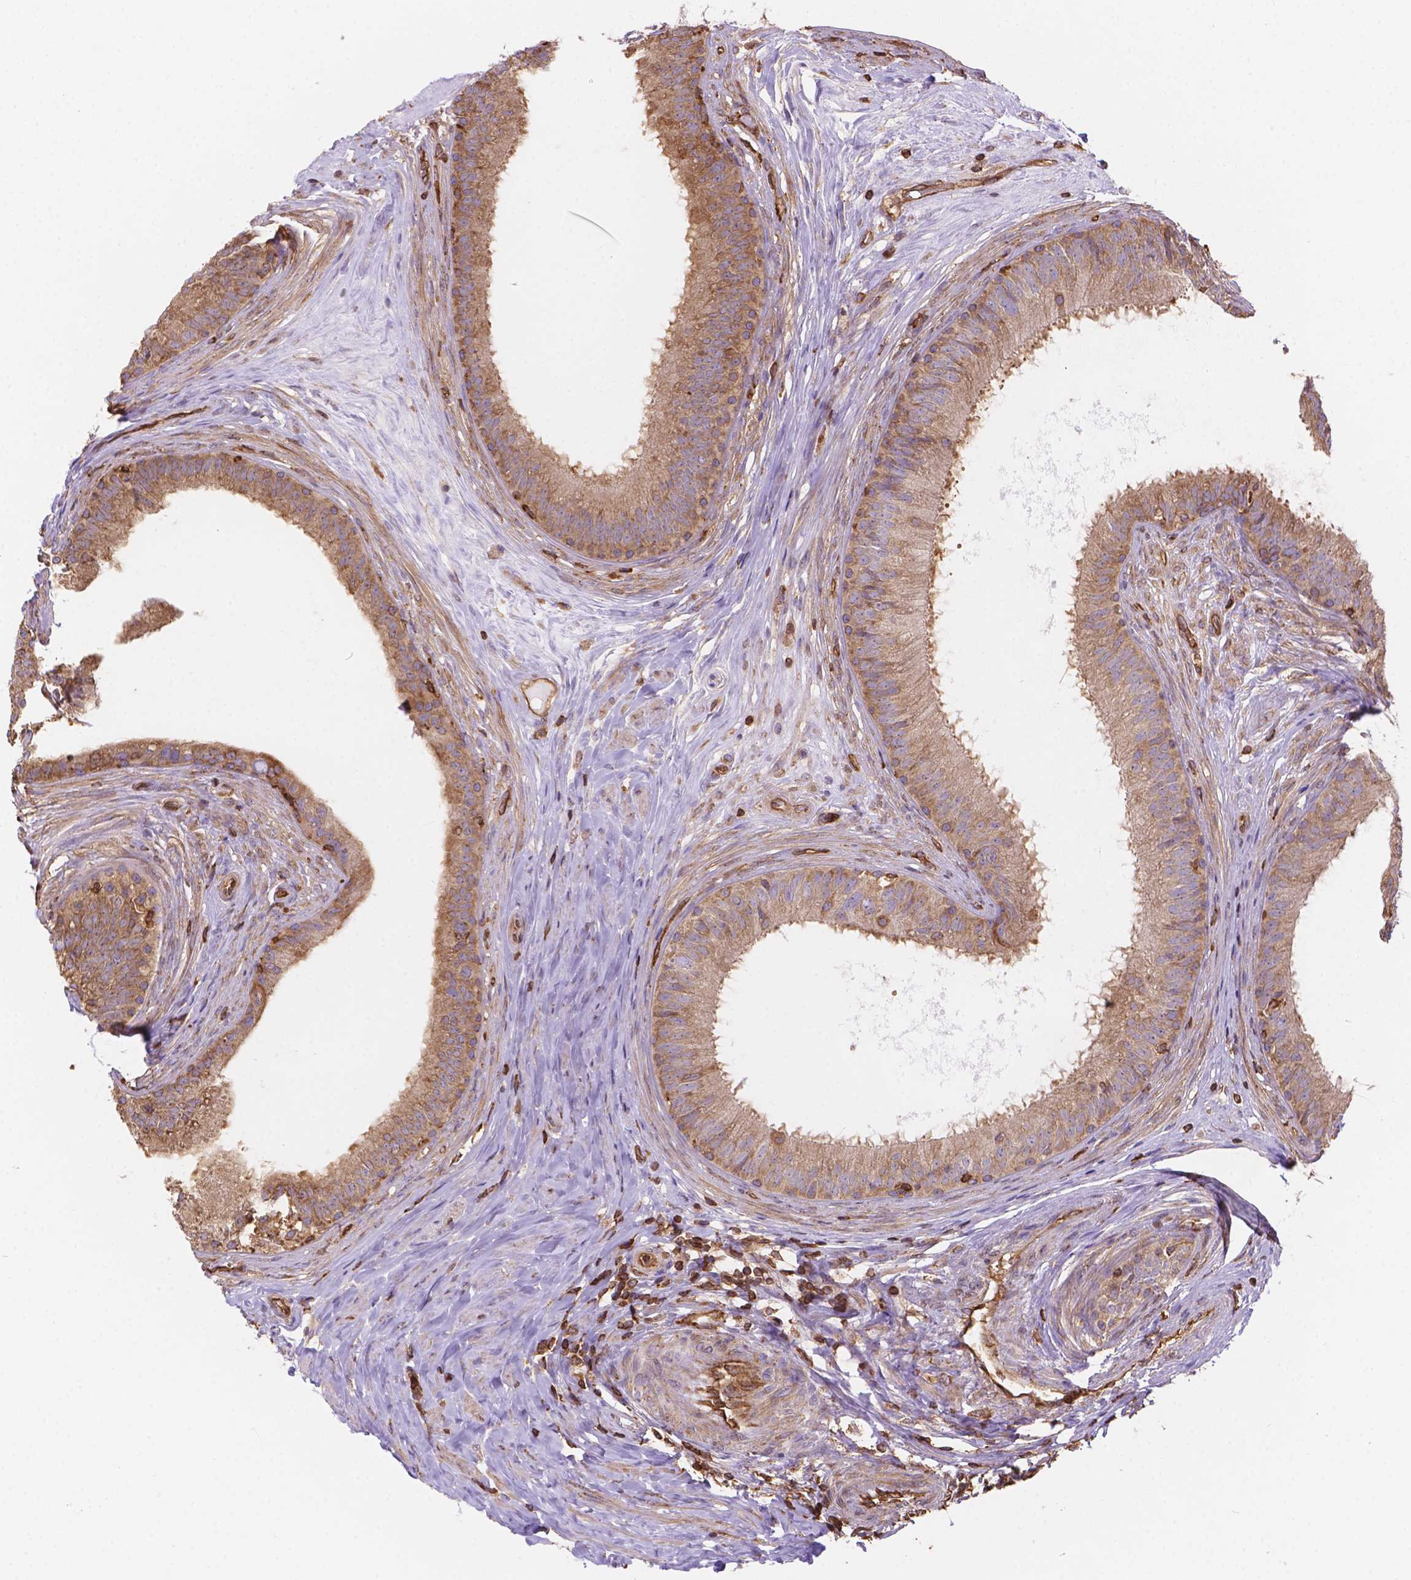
{"staining": {"intensity": "moderate", "quantity": ">75%", "location": "cytoplasmic/membranous"}, "tissue": "epididymis", "cell_type": "Glandular cells", "image_type": "normal", "snomed": [{"axis": "morphology", "description": "Normal tissue, NOS"}, {"axis": "topography", "description": "Epididymis"}], "caption": "Epididymis stained with a brown dye displays moderate cytoplasmic/membranous positive expression in about >75% of glandular cells.", "gene": "DMWD", "patient": {"sex": "male", "age": 59}}